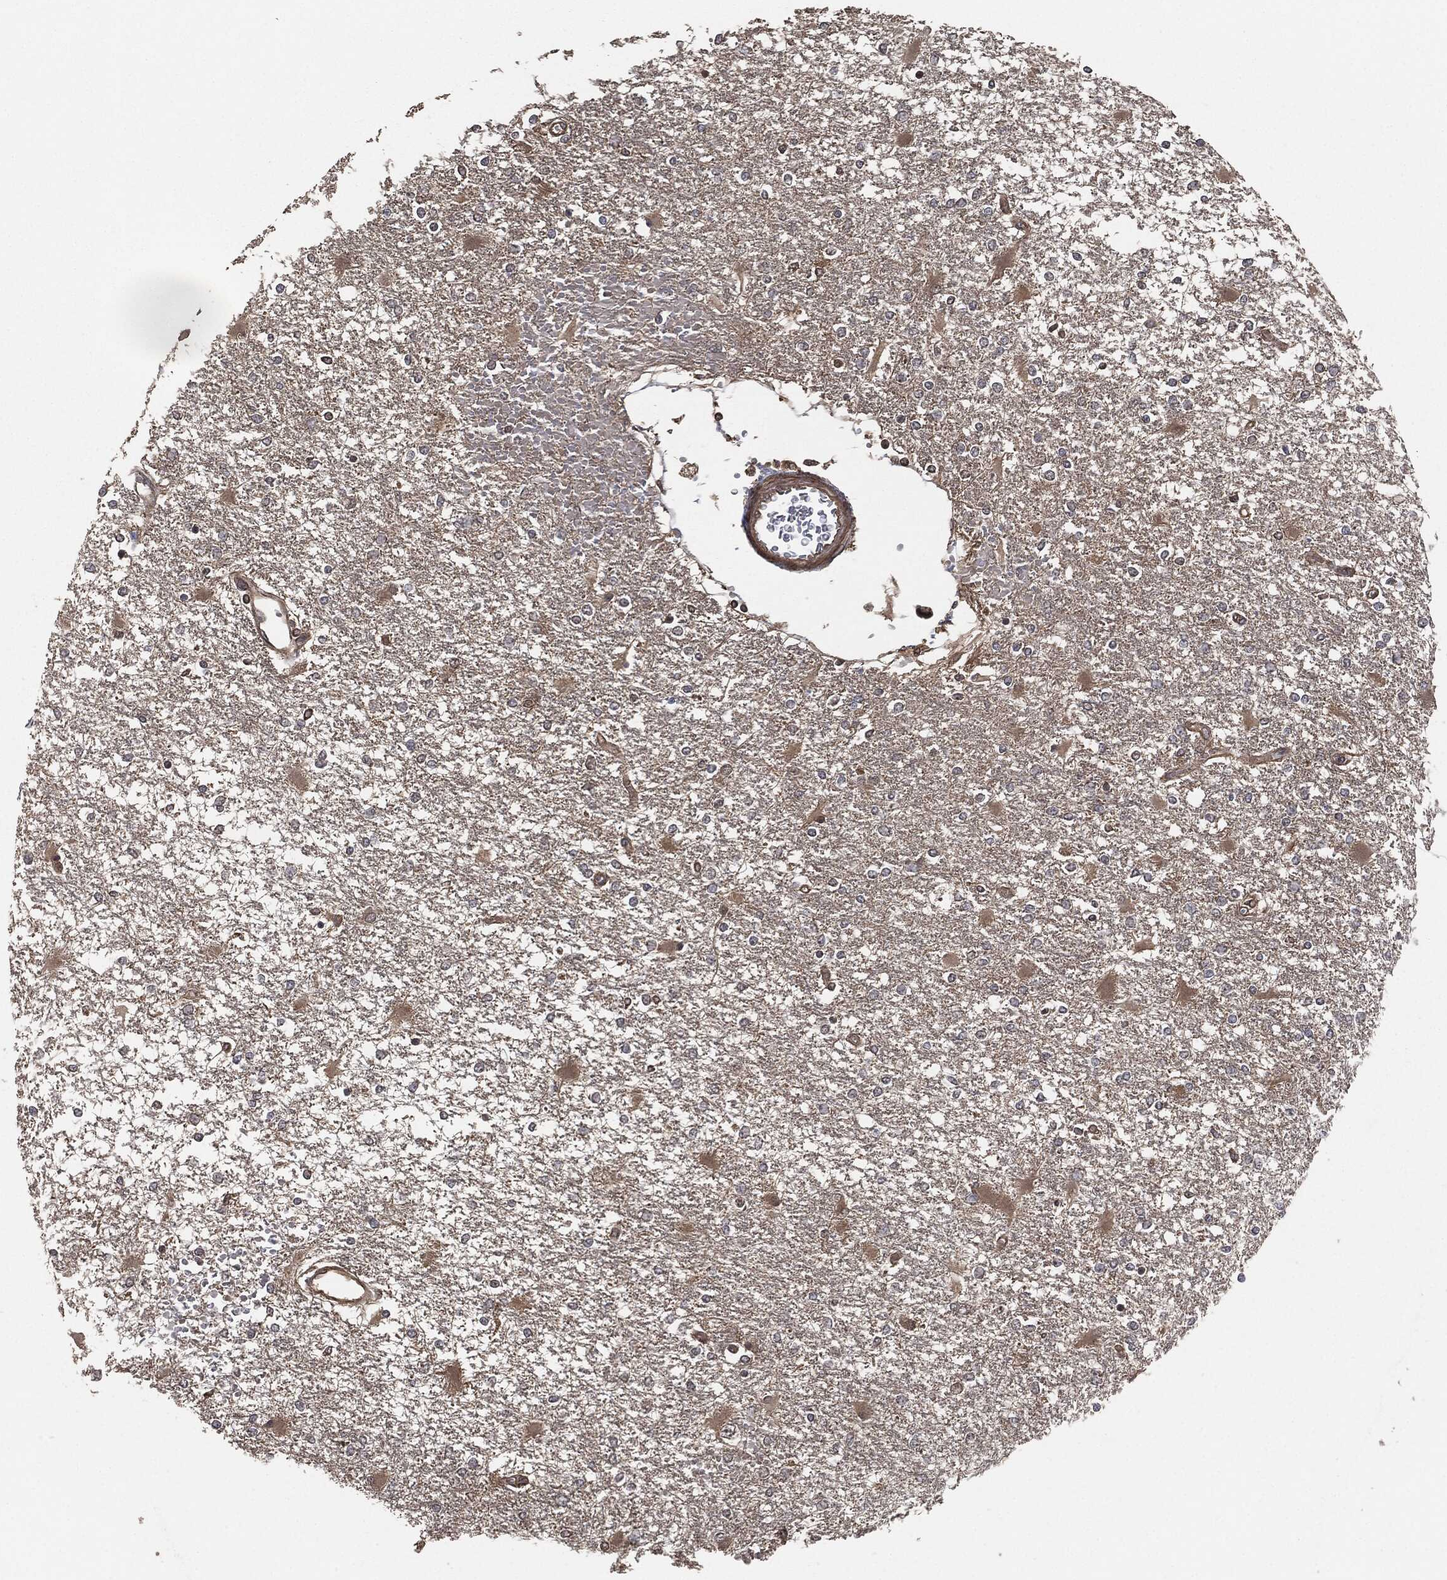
{"staining": {"intensity": "negative", "quantity": "none", "location": "none"}, "tissue": "glioma", "cell_type": "Tumor cells", "image_type": "cancer", "snomed": [{"axis": "morphology", "description": "Glioma, malignant, High grade"}, {"axis": "topography", "description": "Cerebral cortex"}], "caption": "IHC histopathology image of neoplastic tissue: glioma stained with DAB shows no significant protein staining in tumor cells.", "gene": "ERBIN", "patient": {"sex": "male", "age": 79}}